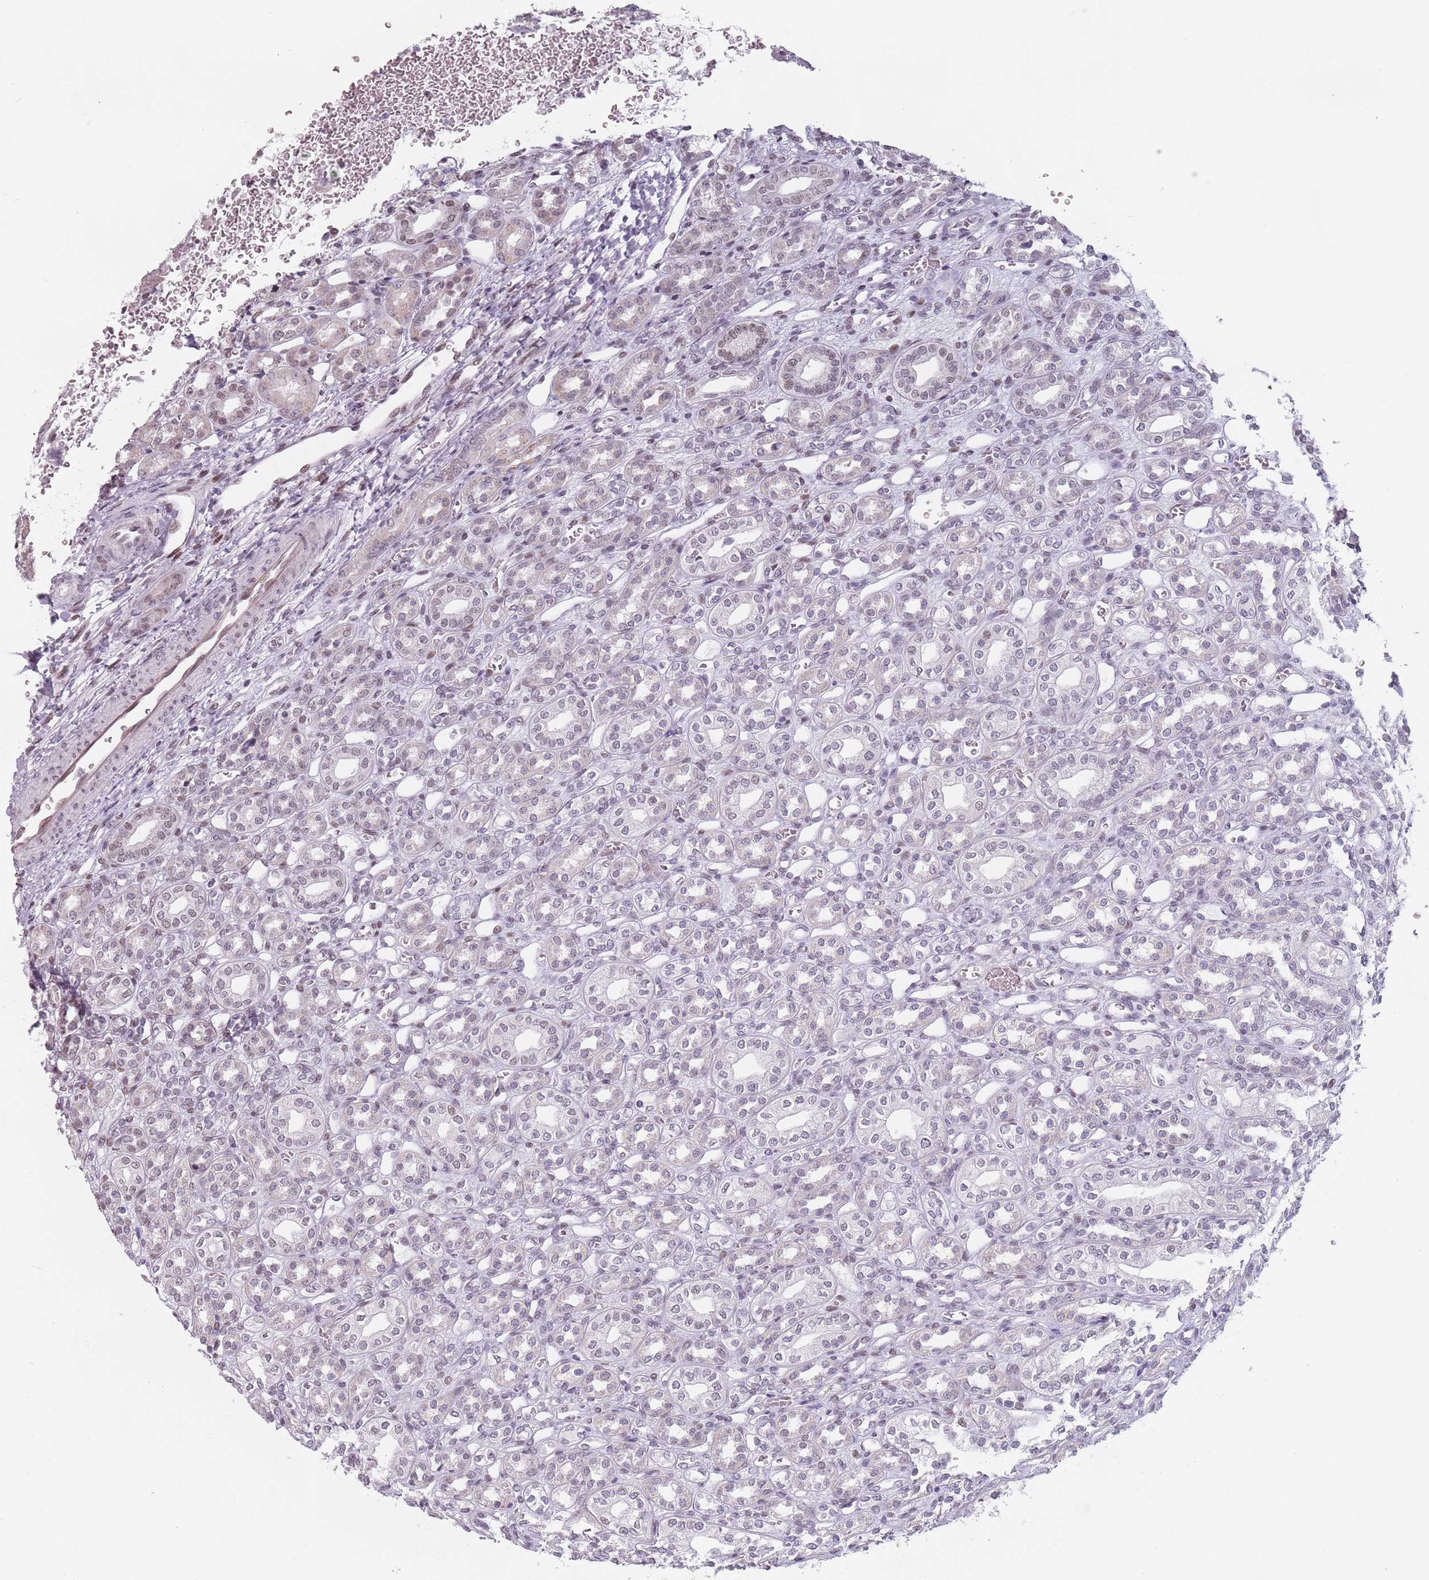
{"staining": {"intensity": "weak", "quantity": "<25%", "location": "nuclear"}, "tissue": "kidney", "cell_type": "Cells in glomeruli", "image_type": "normal", "snomed": [{"axis": "morphology", "description": "Normal tissue, NOS"}, {"axis": "morphology", "description": "Neoplasm, malignant, NOS"}, {"axis": "topography", "description": "Kidney"}], "caption": "The image exhibits no significant expression in cells in glomeruli of kidney.", "gene": "PTCHD1", "patient": {"sex": "female", "age": 1}}